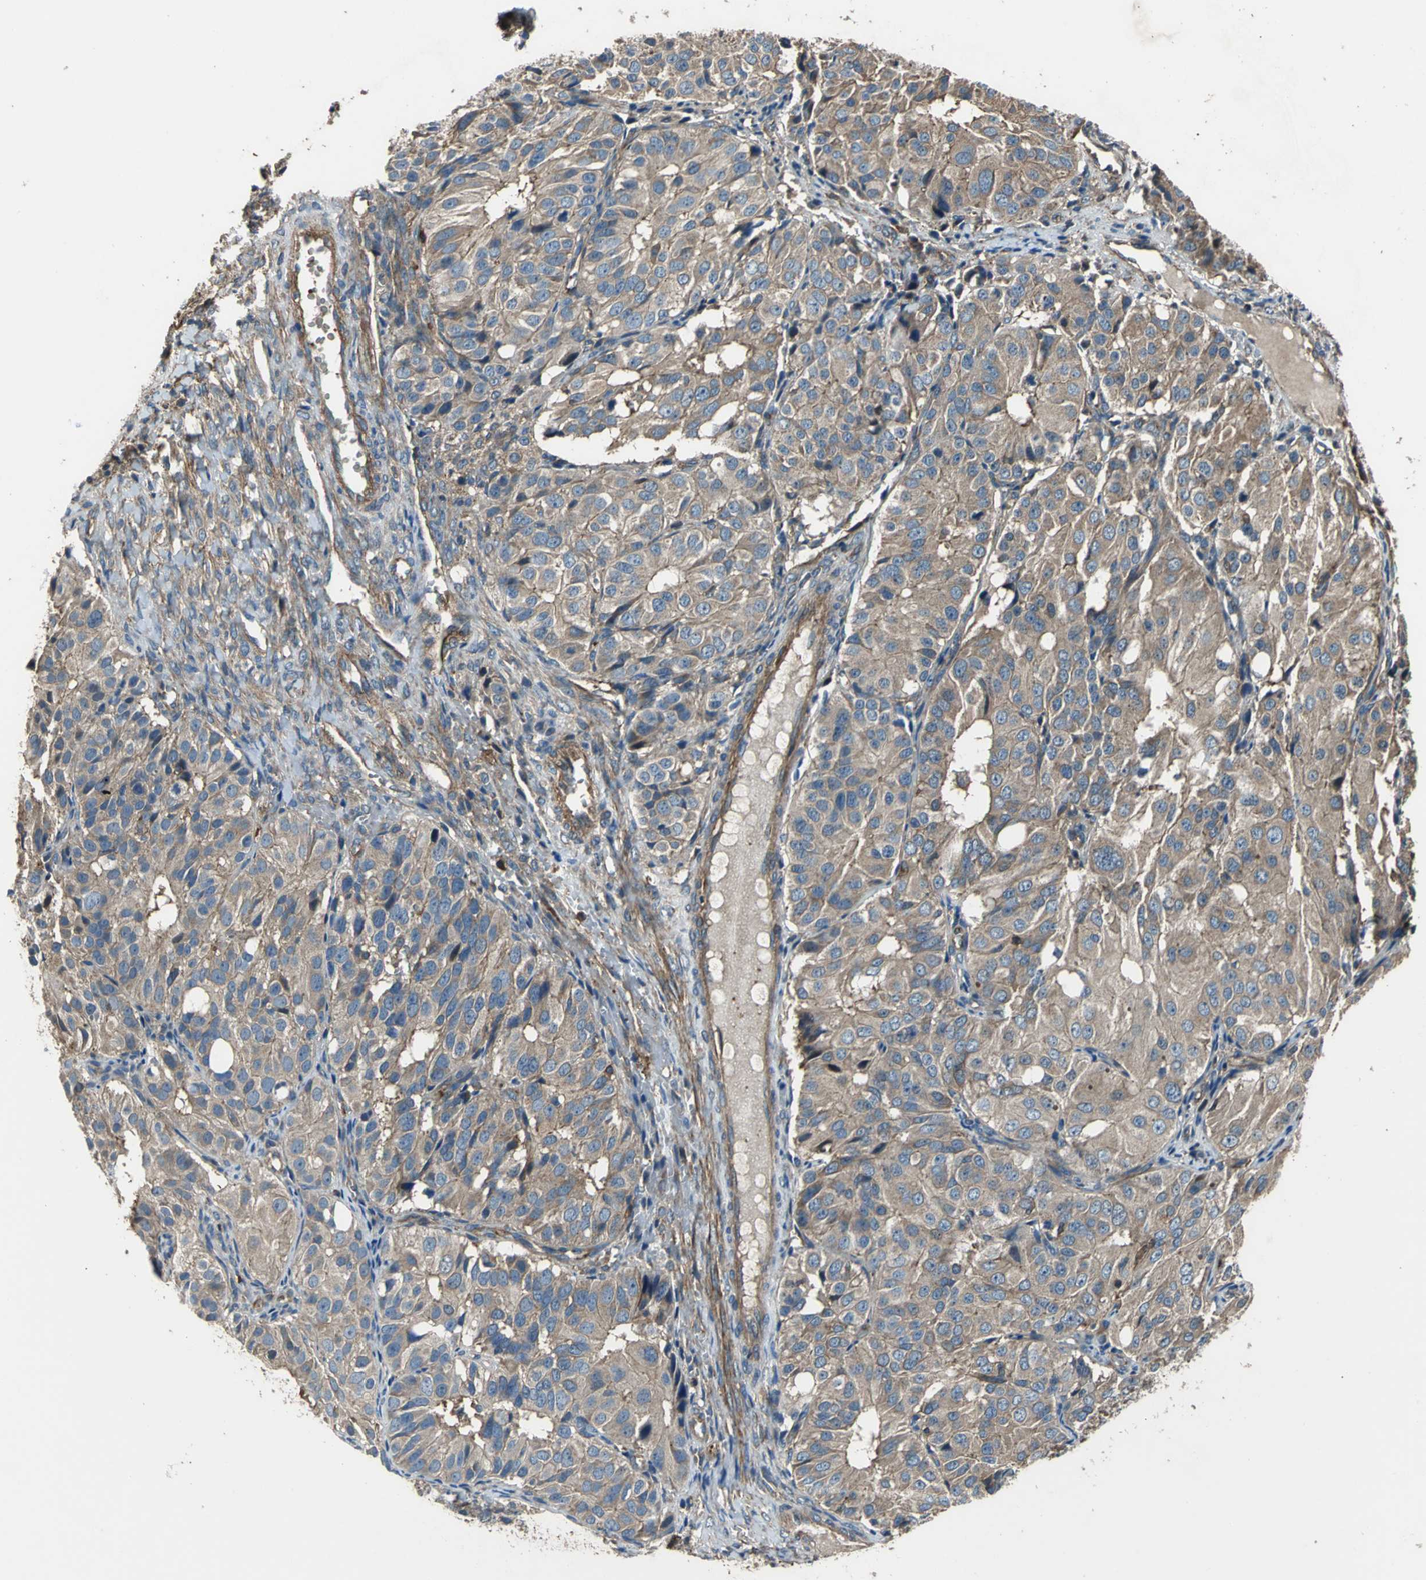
{"staining": {"intensity": "moderate", "quantity": ">75%", "location": "cytoplasmic/membranous"}, "tissue": "ovarian cancer", "cell_type": "Tumor cells", "image_type": "cancer", "snomed": [{"axis": "morphology", "description": "Carcinoma, endometroid"}, {"axis": "topography", "description": "Ovary"}], "caption": "Protein analysis of ovarian endometroid carcinoma tissue demonstrates moderate cytoplasmic/membranous staining in approximately >75% of tumor cells.", "gene": "PARVA", "patient": {"sex": "female", "age": 51}}